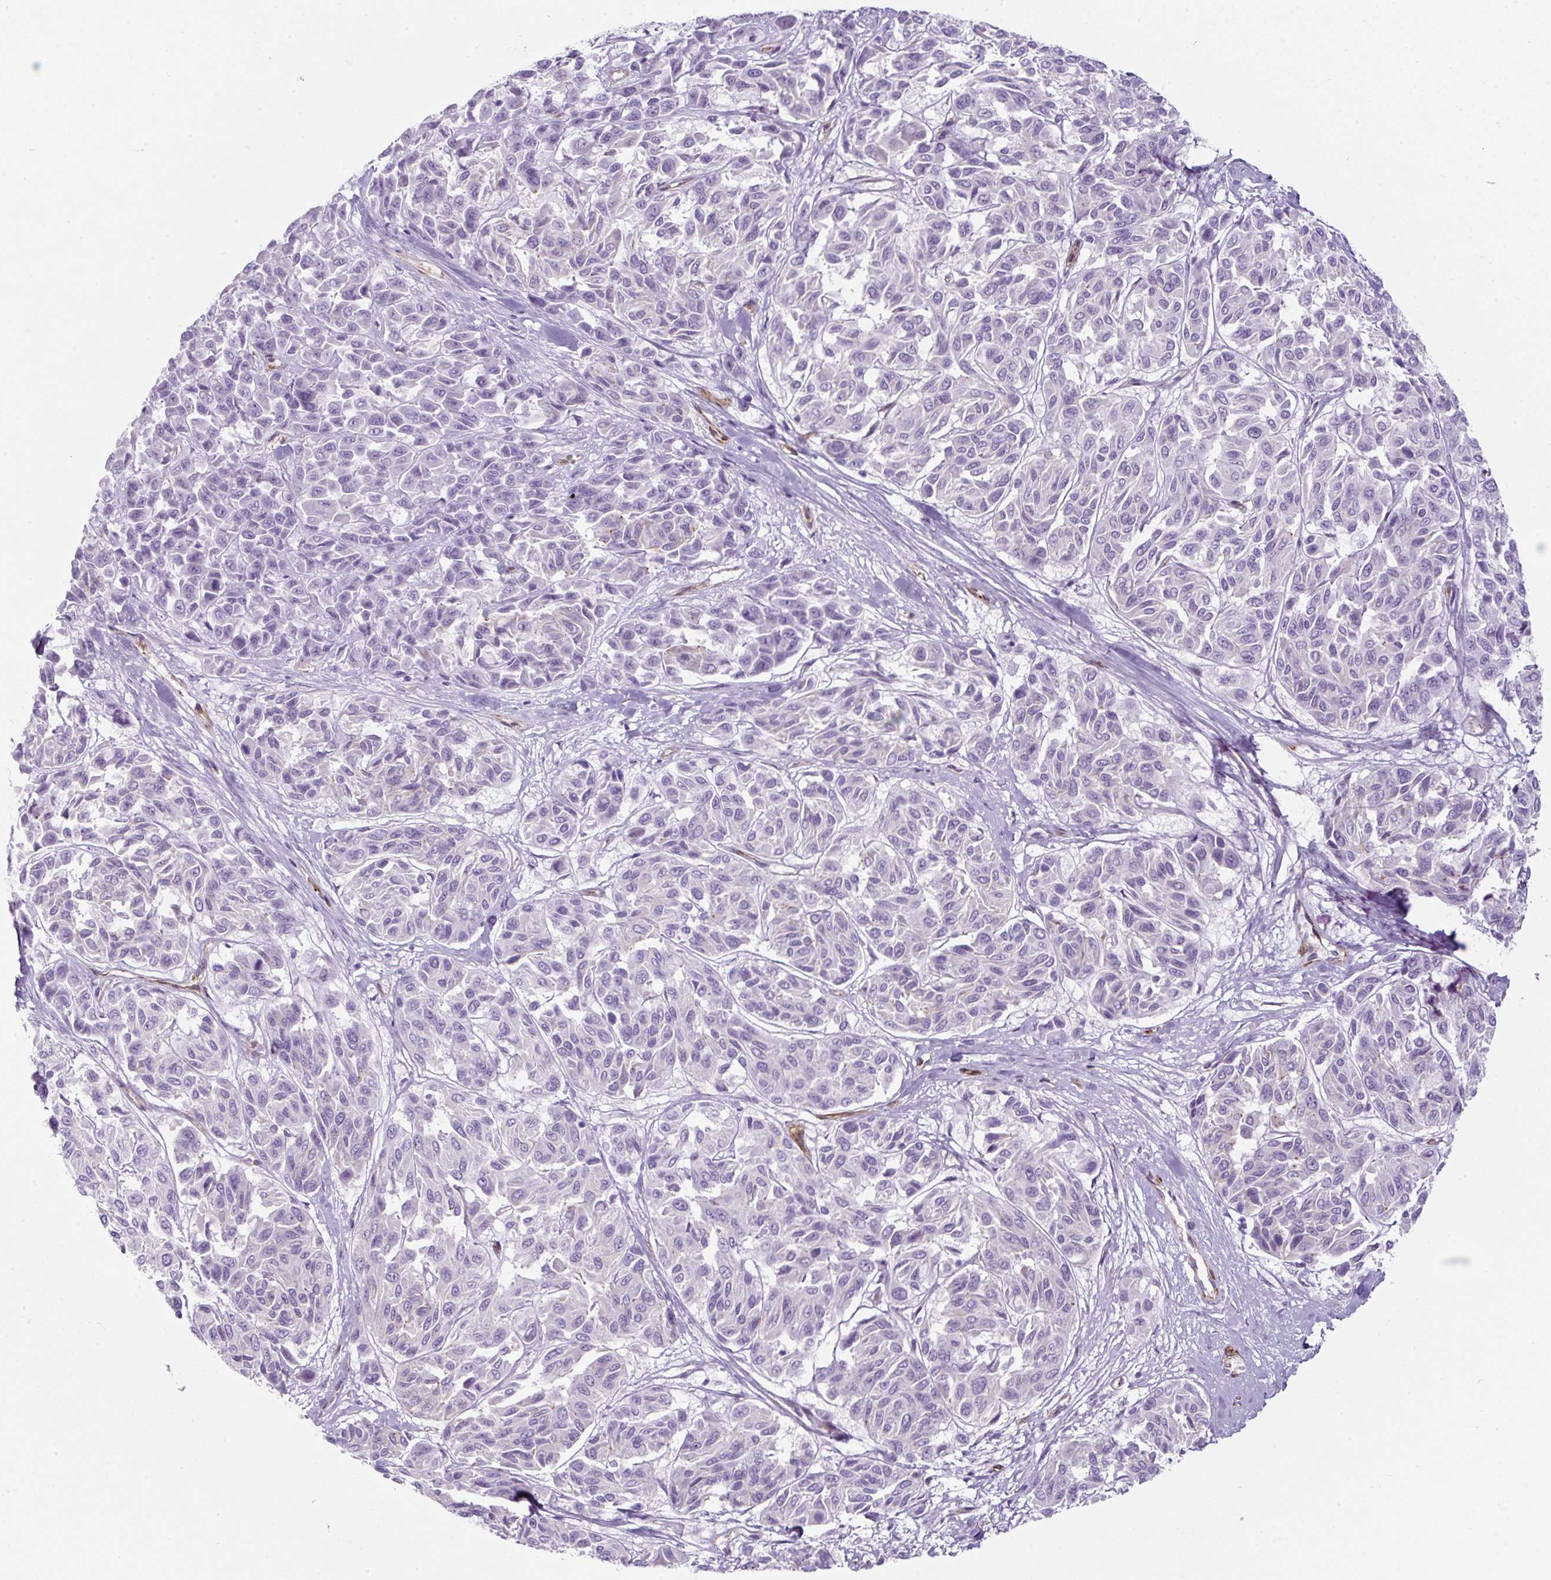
{"staining": {"intensity": "negative", "quantity": "none", "location": "none"}, "tissue": "melanoma", "cell_type": "Tumor cells", "image_type": "cancer", "snomed": [{"axis": "morphology", "description": "Malignant melanoma, NOS"}, {"axis": "topography", "description": "Skin"}], "caption": "Photomicrograph shows no protein expression in tumor cells of melanoma tissue.", "gene": "CAVIN3", "patient": {"sex": "female", "age": 66}}